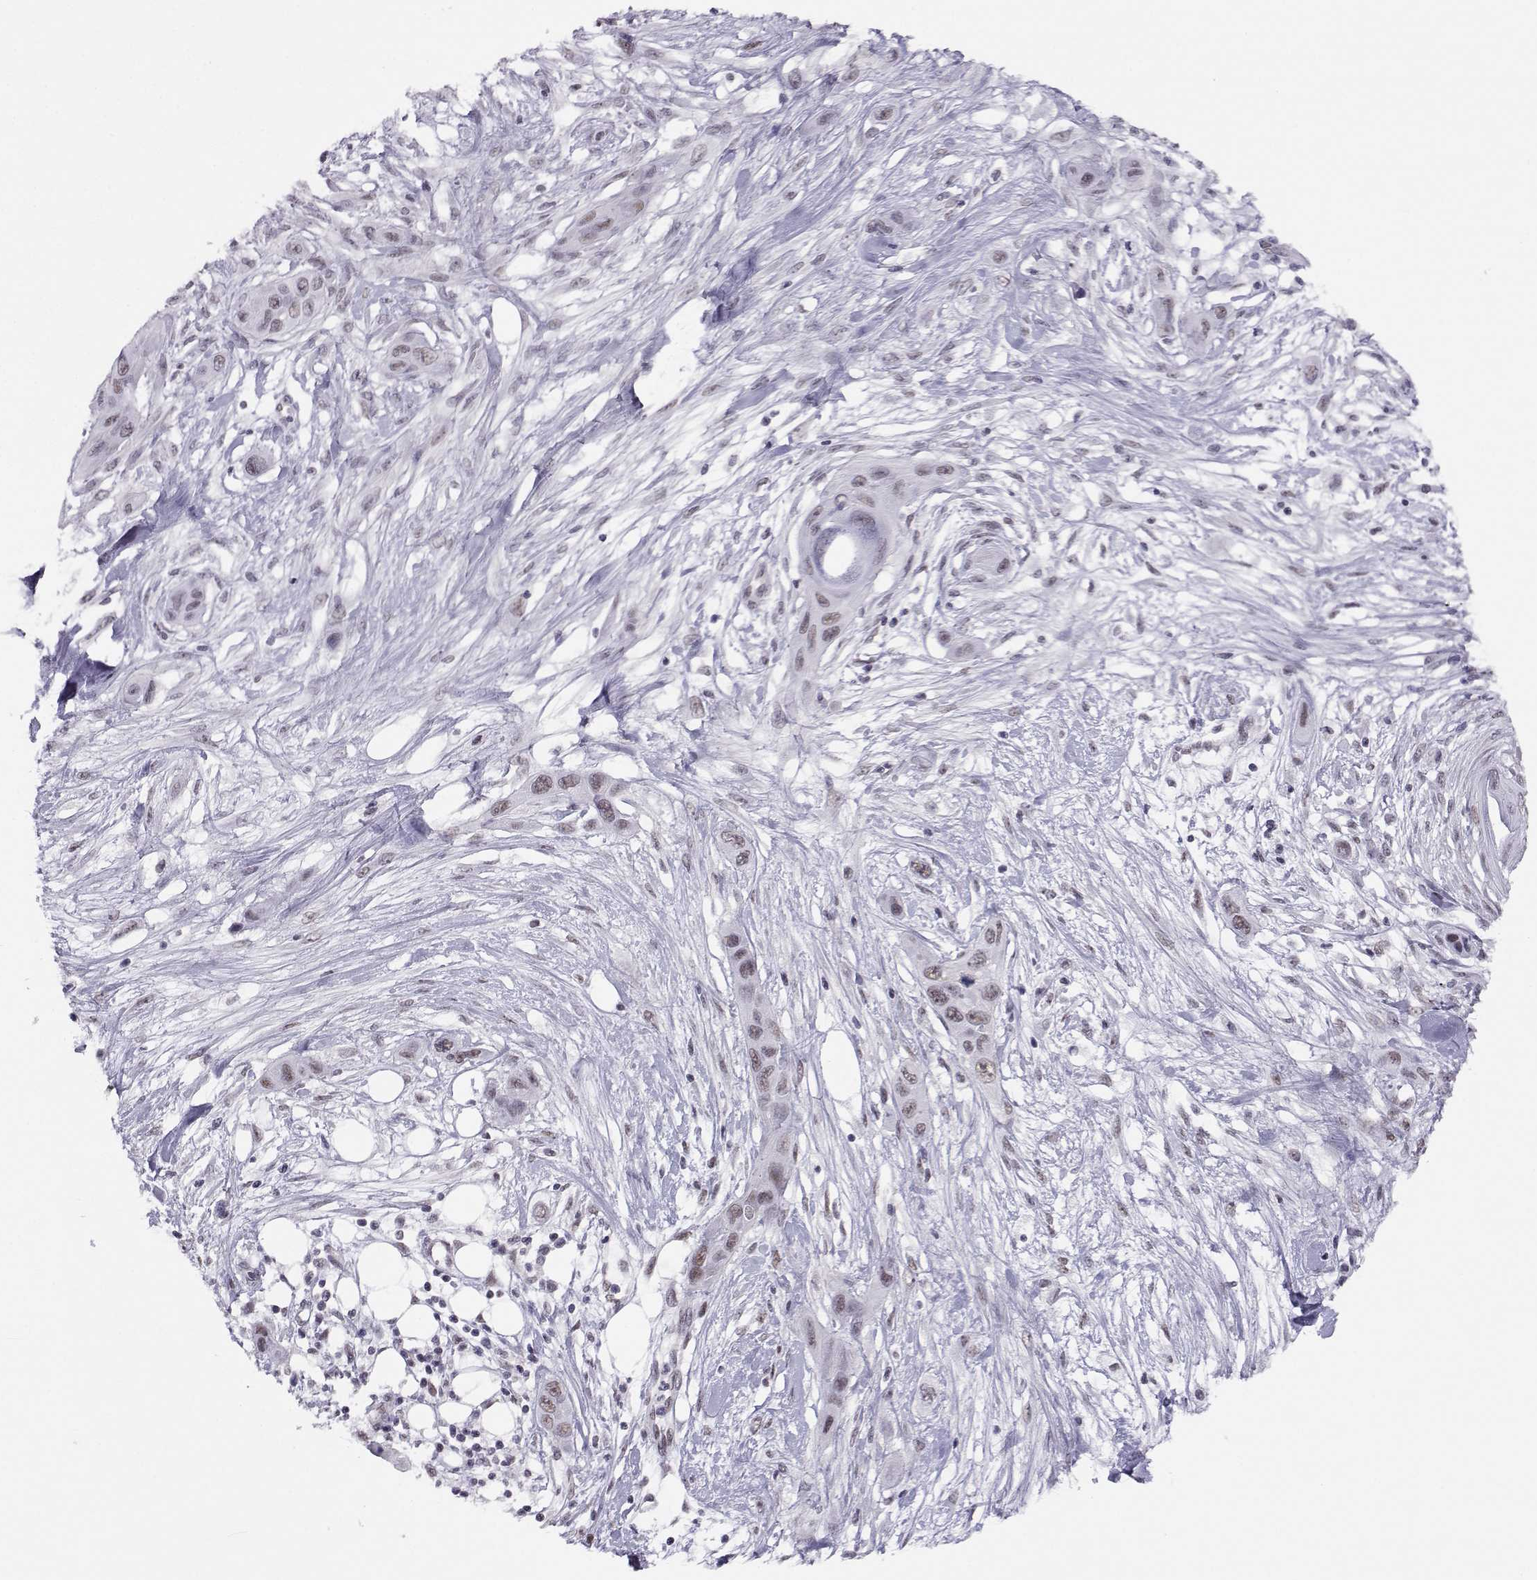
{"staining": {"intensity": "weak", "quantity": "25%-75%", "location": "nuclear"}, "tissue": "skin cancer", "cell_type": "Tumor cells", "image_type": "cancer", "snomed": [{"axis": "morphology", "description": "Squamous cell carcinoma, NOS"}, {"axis": "topography", "description": "Skin"}], "caption": "DAB (3,3'-diaminobenzidine) immunohistochemical staining of squamous cell carcinoma (skin) shows weak nuclear protein staining in approximately 25%-75% of tumor cells.", "gene": "MED26", "patient": {"sex": "male", "age": 79}}